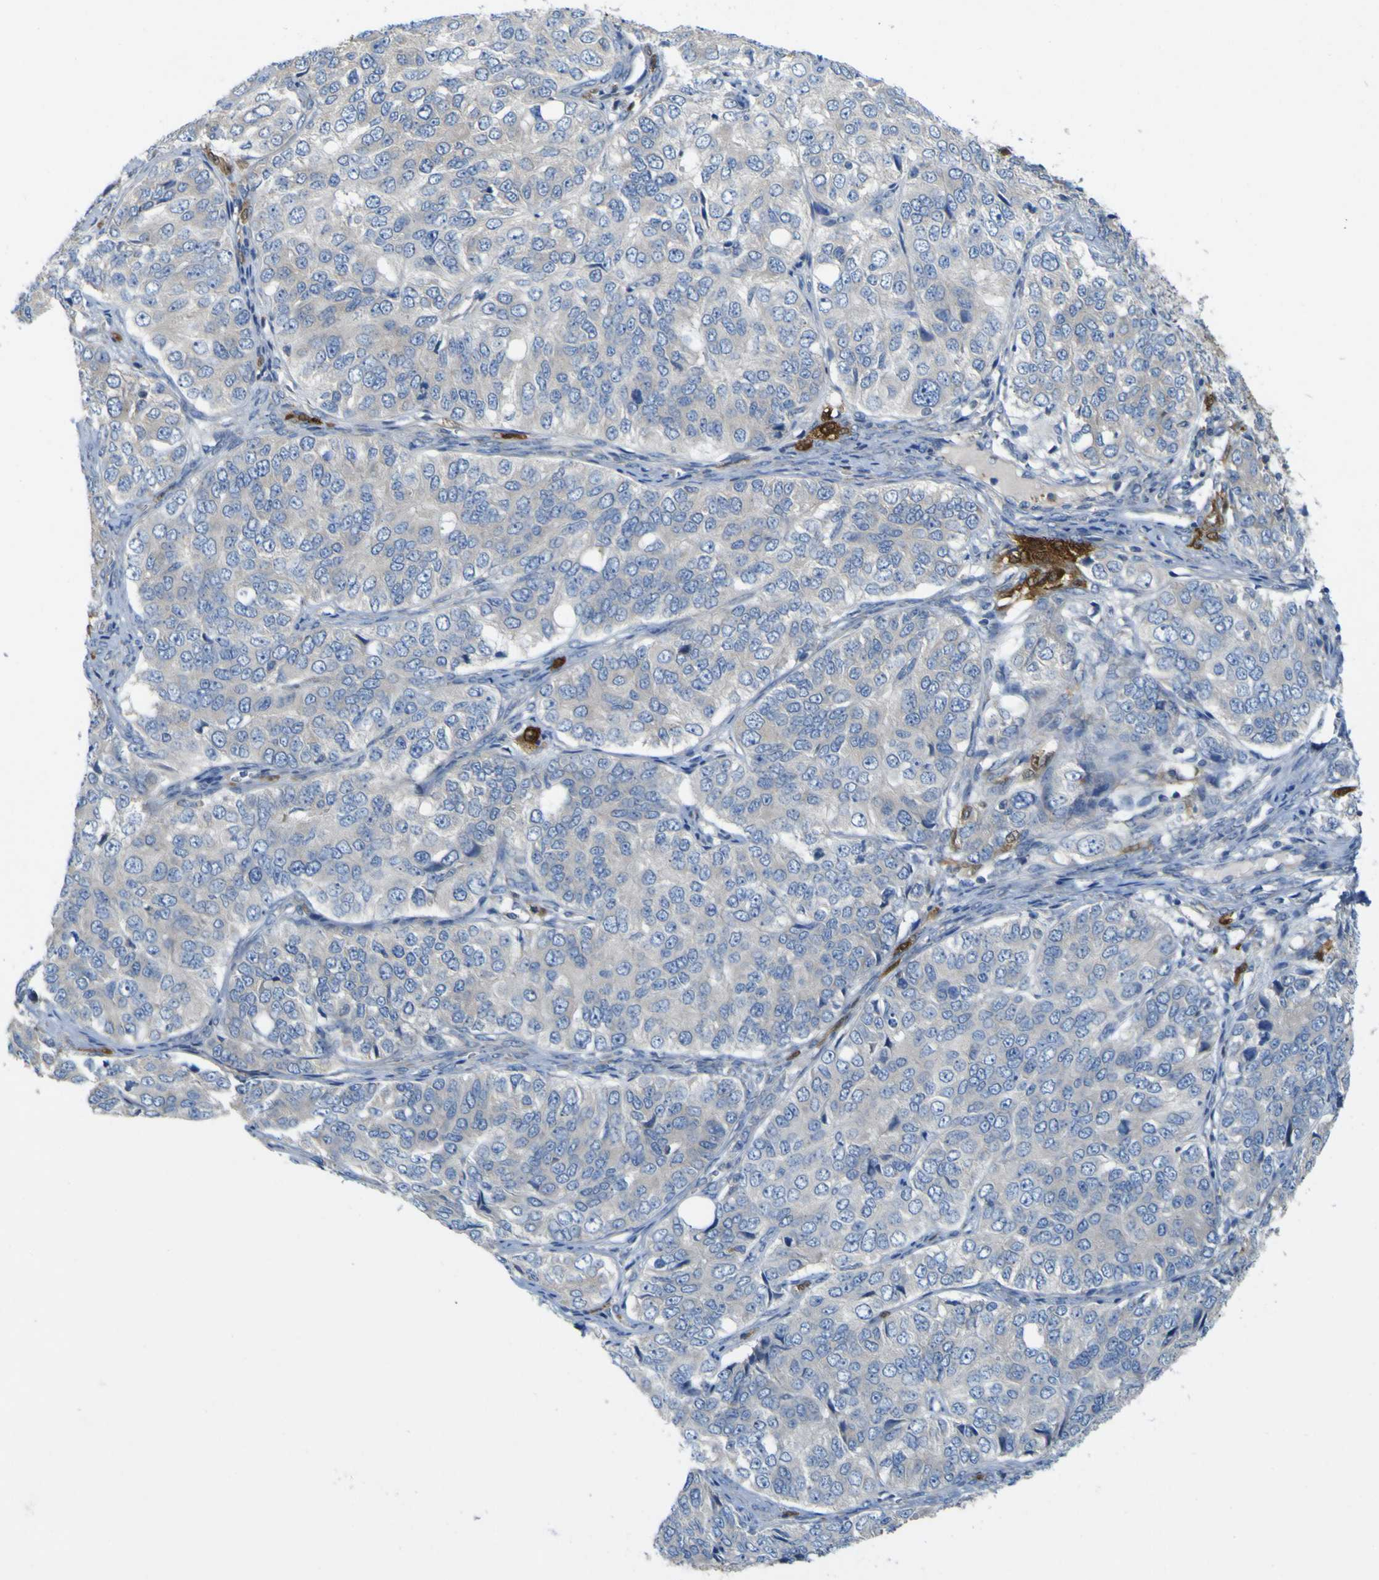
{"staining": {"intensity": "negative", "quantity": "none", "location": "none"}, "tissue": "ovarian cancer", "cell_type": "Tumor cells", "image_type": "cancer", "snomed": [{"axis": "morphology", "description": "Carcinoma, endometroid"}, {"axis": "topography", "description": "Ovary"}], "caption": "IHC photomicrograph of neoplastic tissue: human endometroid carcinoma (ovarian) stained with DAB demonstrates no significant protein expression in tumor cells.", "gene": "MYEOV", "patient": {"sex": "female", "age": 51}}